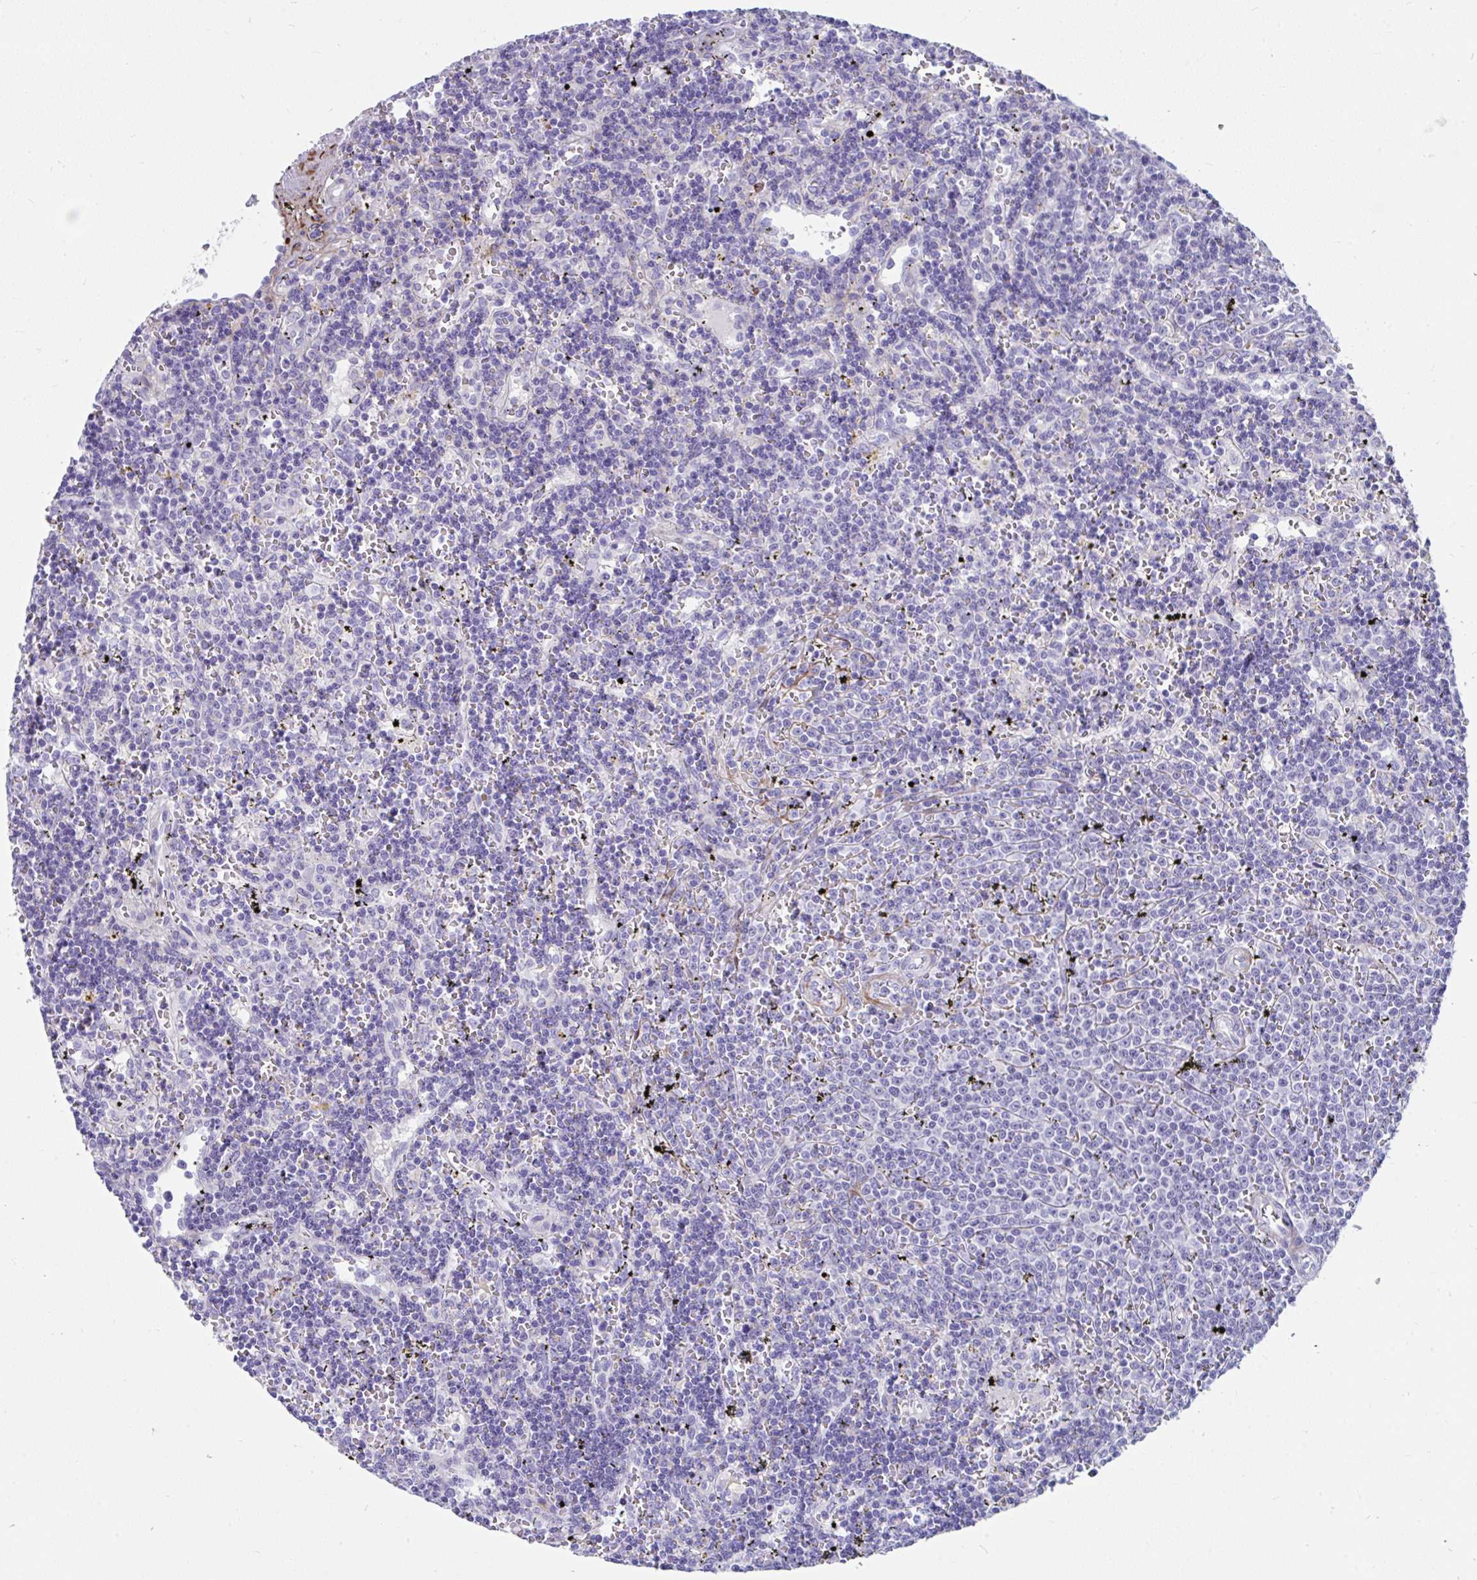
{"staining": {"intensity": "negative", "quantity": "none", "location": "none"}, "tissue": "lymphoma", "cell_type": "Tumor cells", "image_type": "cancer", "snomed": [{"axis": "morphology", "description": "Malignant lymphoma, non-Hodgkin's type, Low grade"}, {"axis": "topography", "description": "Spleen"}], "caption": "Image shows no protein staining in tumor cells of malignant lymphoma, non-Hodgkin's type (low-grade) tissue. (IHC, brightfield microscopy, high magnification).", "gene": "GRXCR2", "patient": {"sex": "male", "age": 60}}